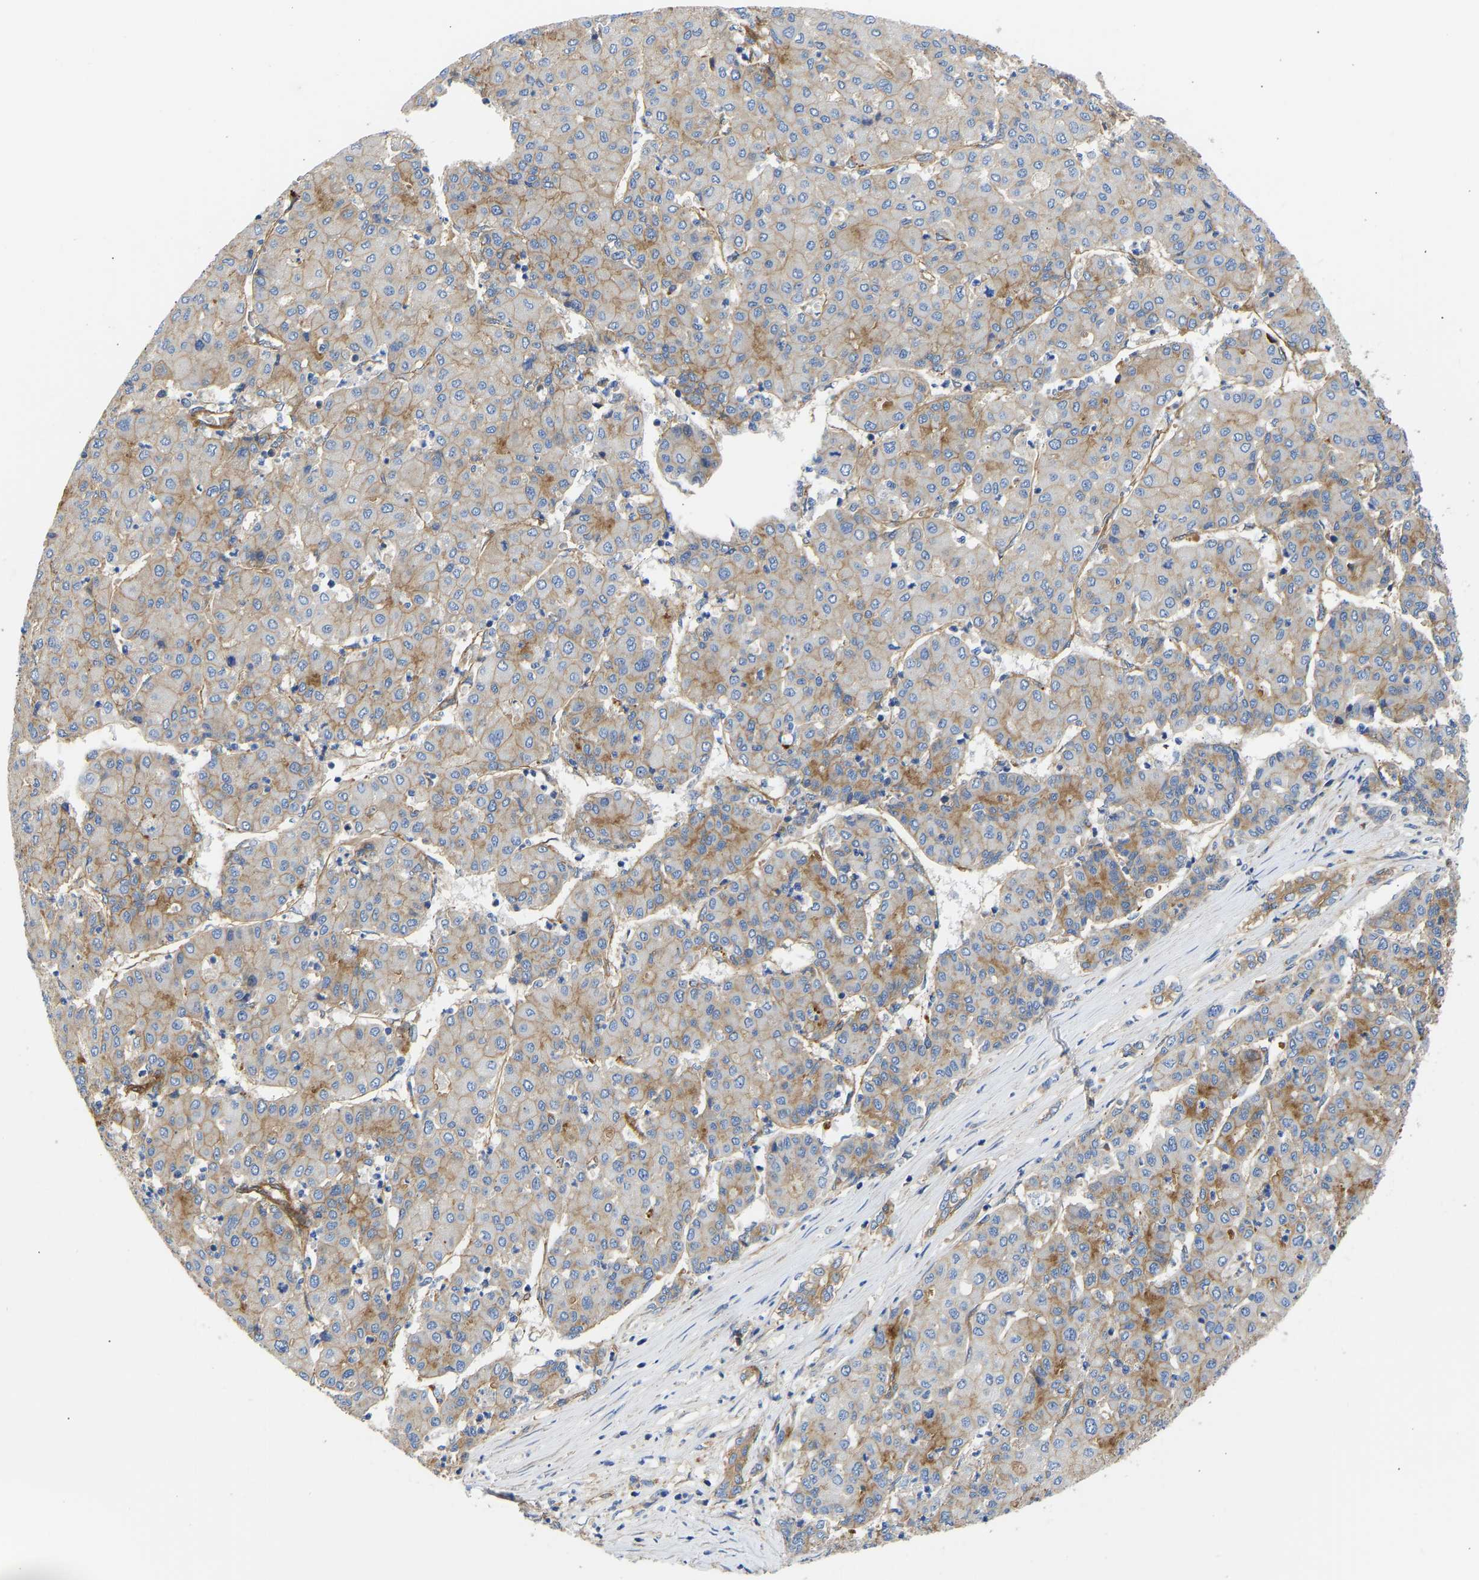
{"staining": {"intensity": "weak", "quantity": ">75%", "location": "cytoplasmic/membranous"}, "tissue": "liver cancer", "cell_type": "Tumor cells", "image_type": "cancer", "snomed": [{"axis": "morphology", "description": "Carcinoma, Hepatocellular, NOS"}, {"axis": "topography", "description": "Liver"}], "caption": "A histopathology image of human hepatocellular carcinoma (liver) stained for a protein exhibits weak cytoplasmic/membranous brown staining in tumor cells.", "gene": "MYO1C", "patient": {"sex": "male", "age": 65}}